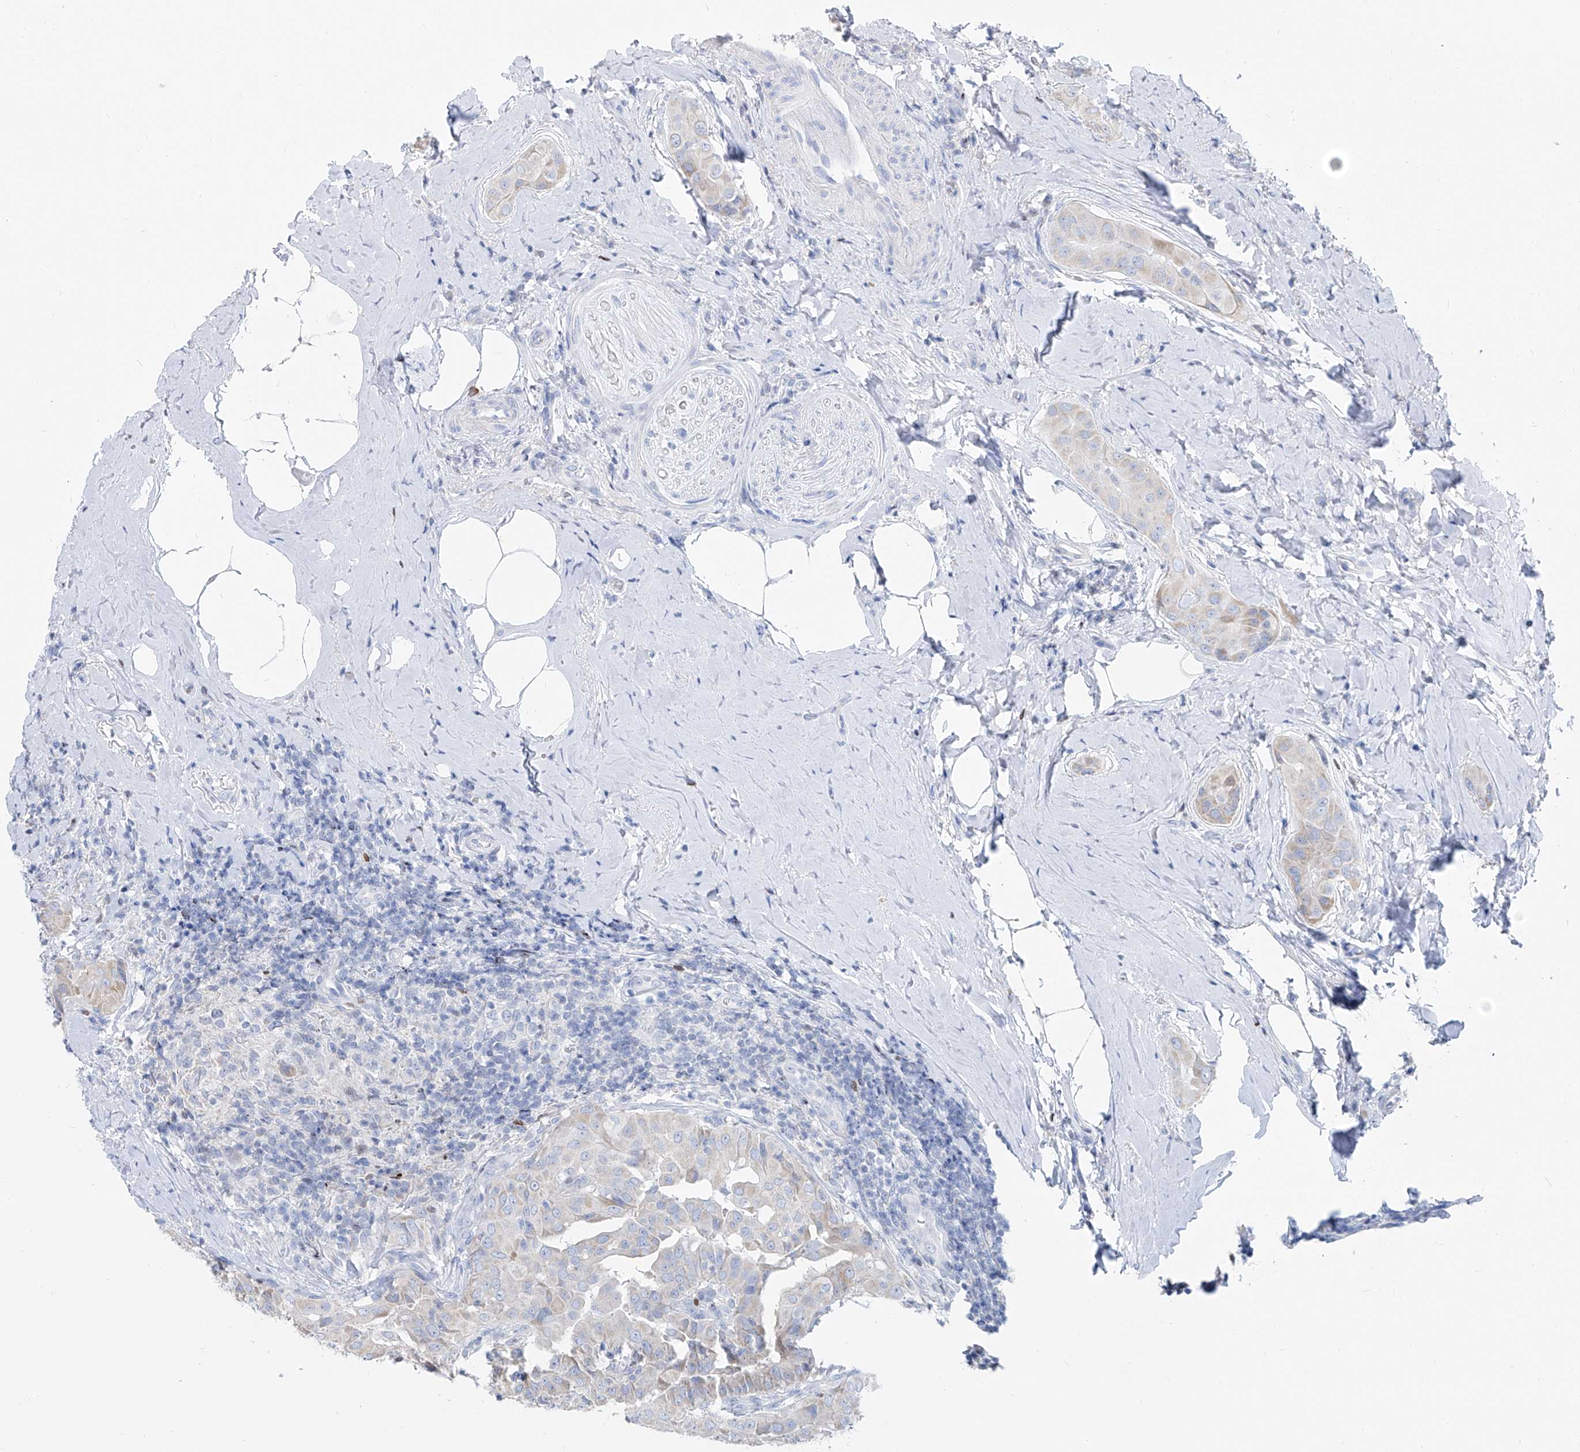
{"staining": {"intensity": "weak", "quantity": "<25%", "location": "cytoplasmic/membranous"}, "tissue": "thyroid cancer", "cell_type": "Tumor cells", "image_type": "cancer", "snomed": [{"axis": "morphology", "description": "Papillary adenocarcinoma, NOS"}, {"axis": "topography", "description": "Thyroid gland"}], "caption": "This is a histopathology image of immunohistochemistry (IHC) staining of thyroid cancer, which shows no staining in tumor cells. Nuclei are stained in blue.", "gene": "FRS3", "patient": {"sex": "male", "age": 33}}